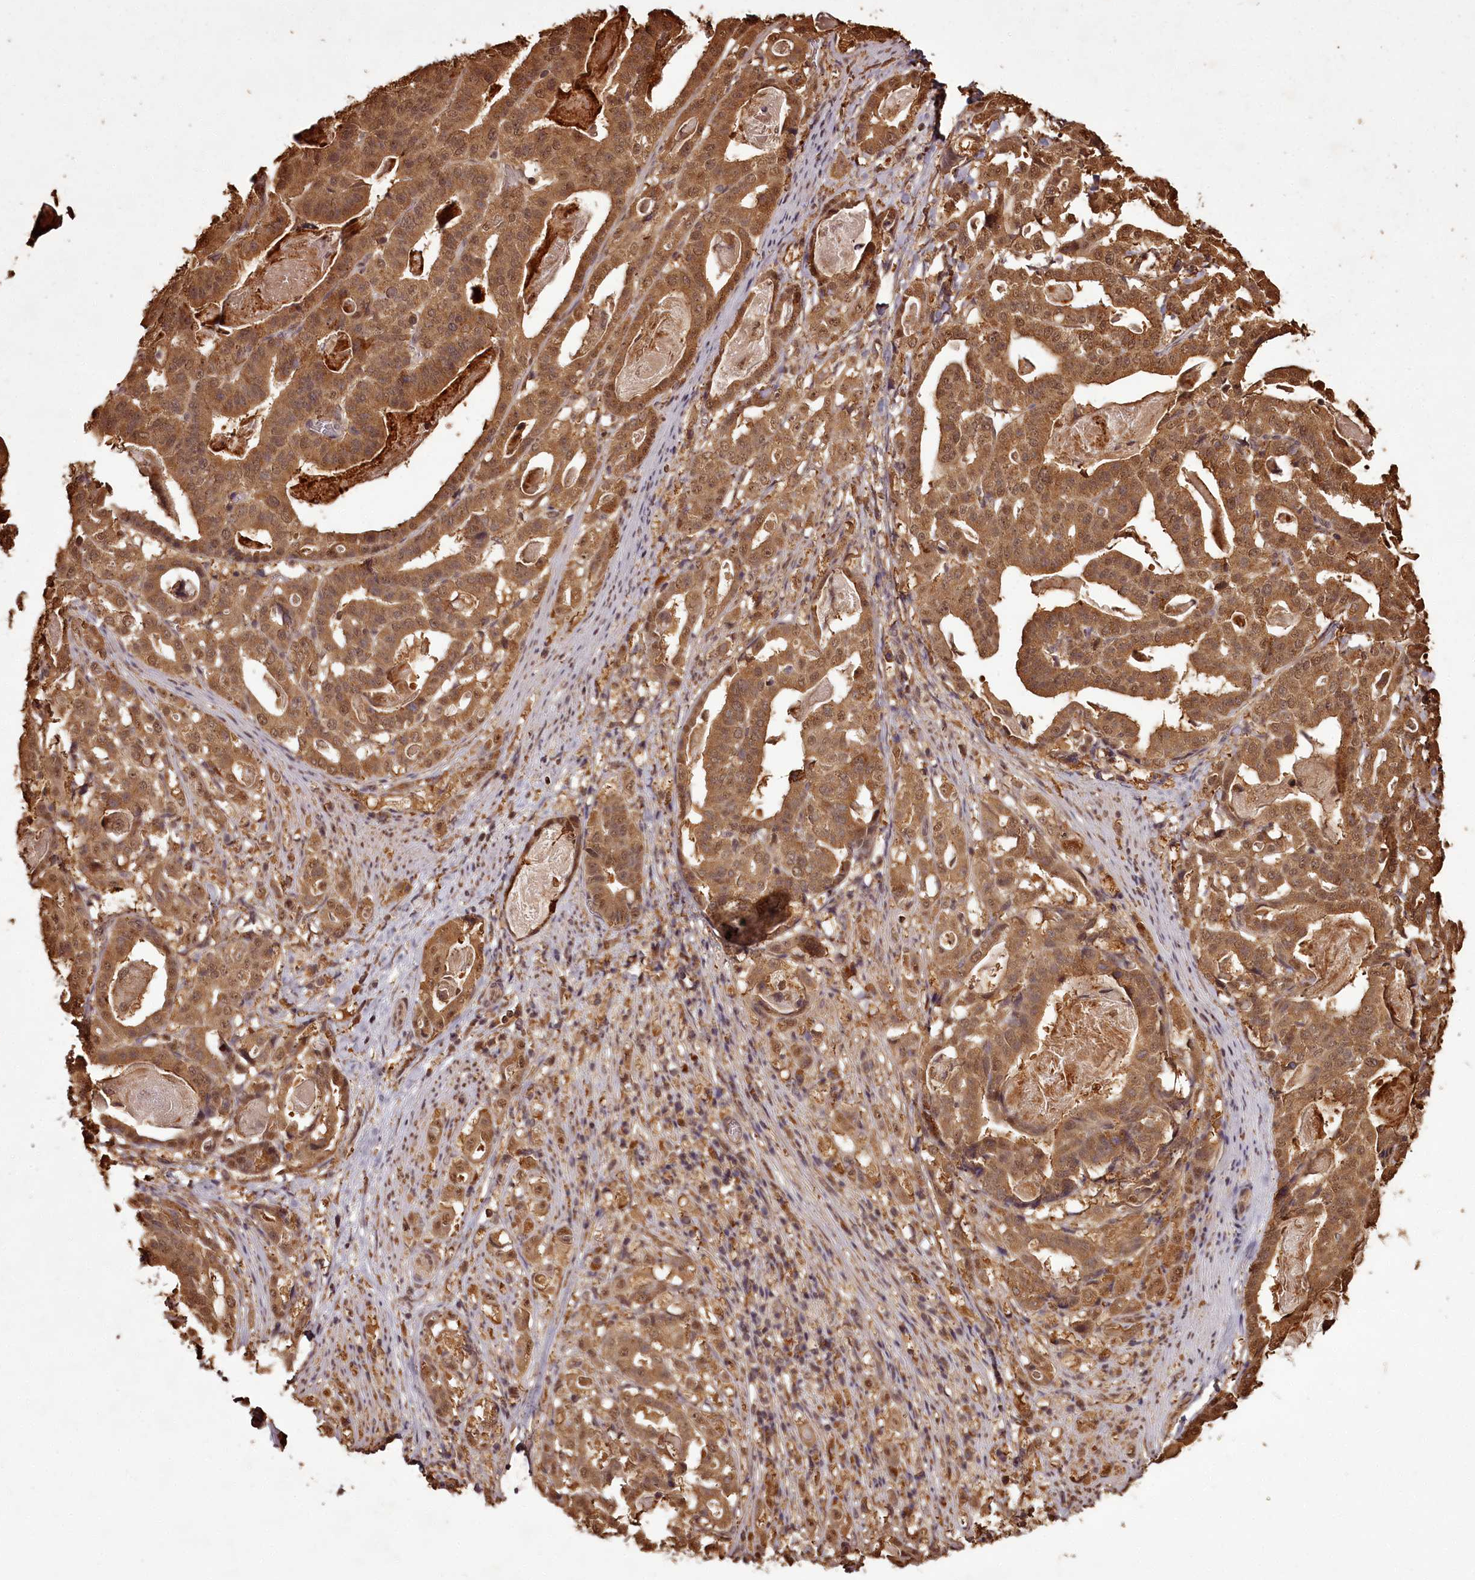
{"staining": {"intensity": "moderate", "quantity": ">75%", "location": "cytoplasmic/membranous,nuclear"}, "tissue": "stomach cancer", "cell_type": "Tumor cells", "image_type": "cancer", "snomed": [{"axis": "morphology", "description": "Adenocarcinoma, NOS"}, {"axis": "topography", "description": "Stomach"}], "caption": "A brown stain shows moderate cytoplasmic/membranous and nuclear staining of a protein in stomach adenocarcinoma tumor cells.", "gene": "NPRL2", "patient": {"sex": "male", "age": 48}}